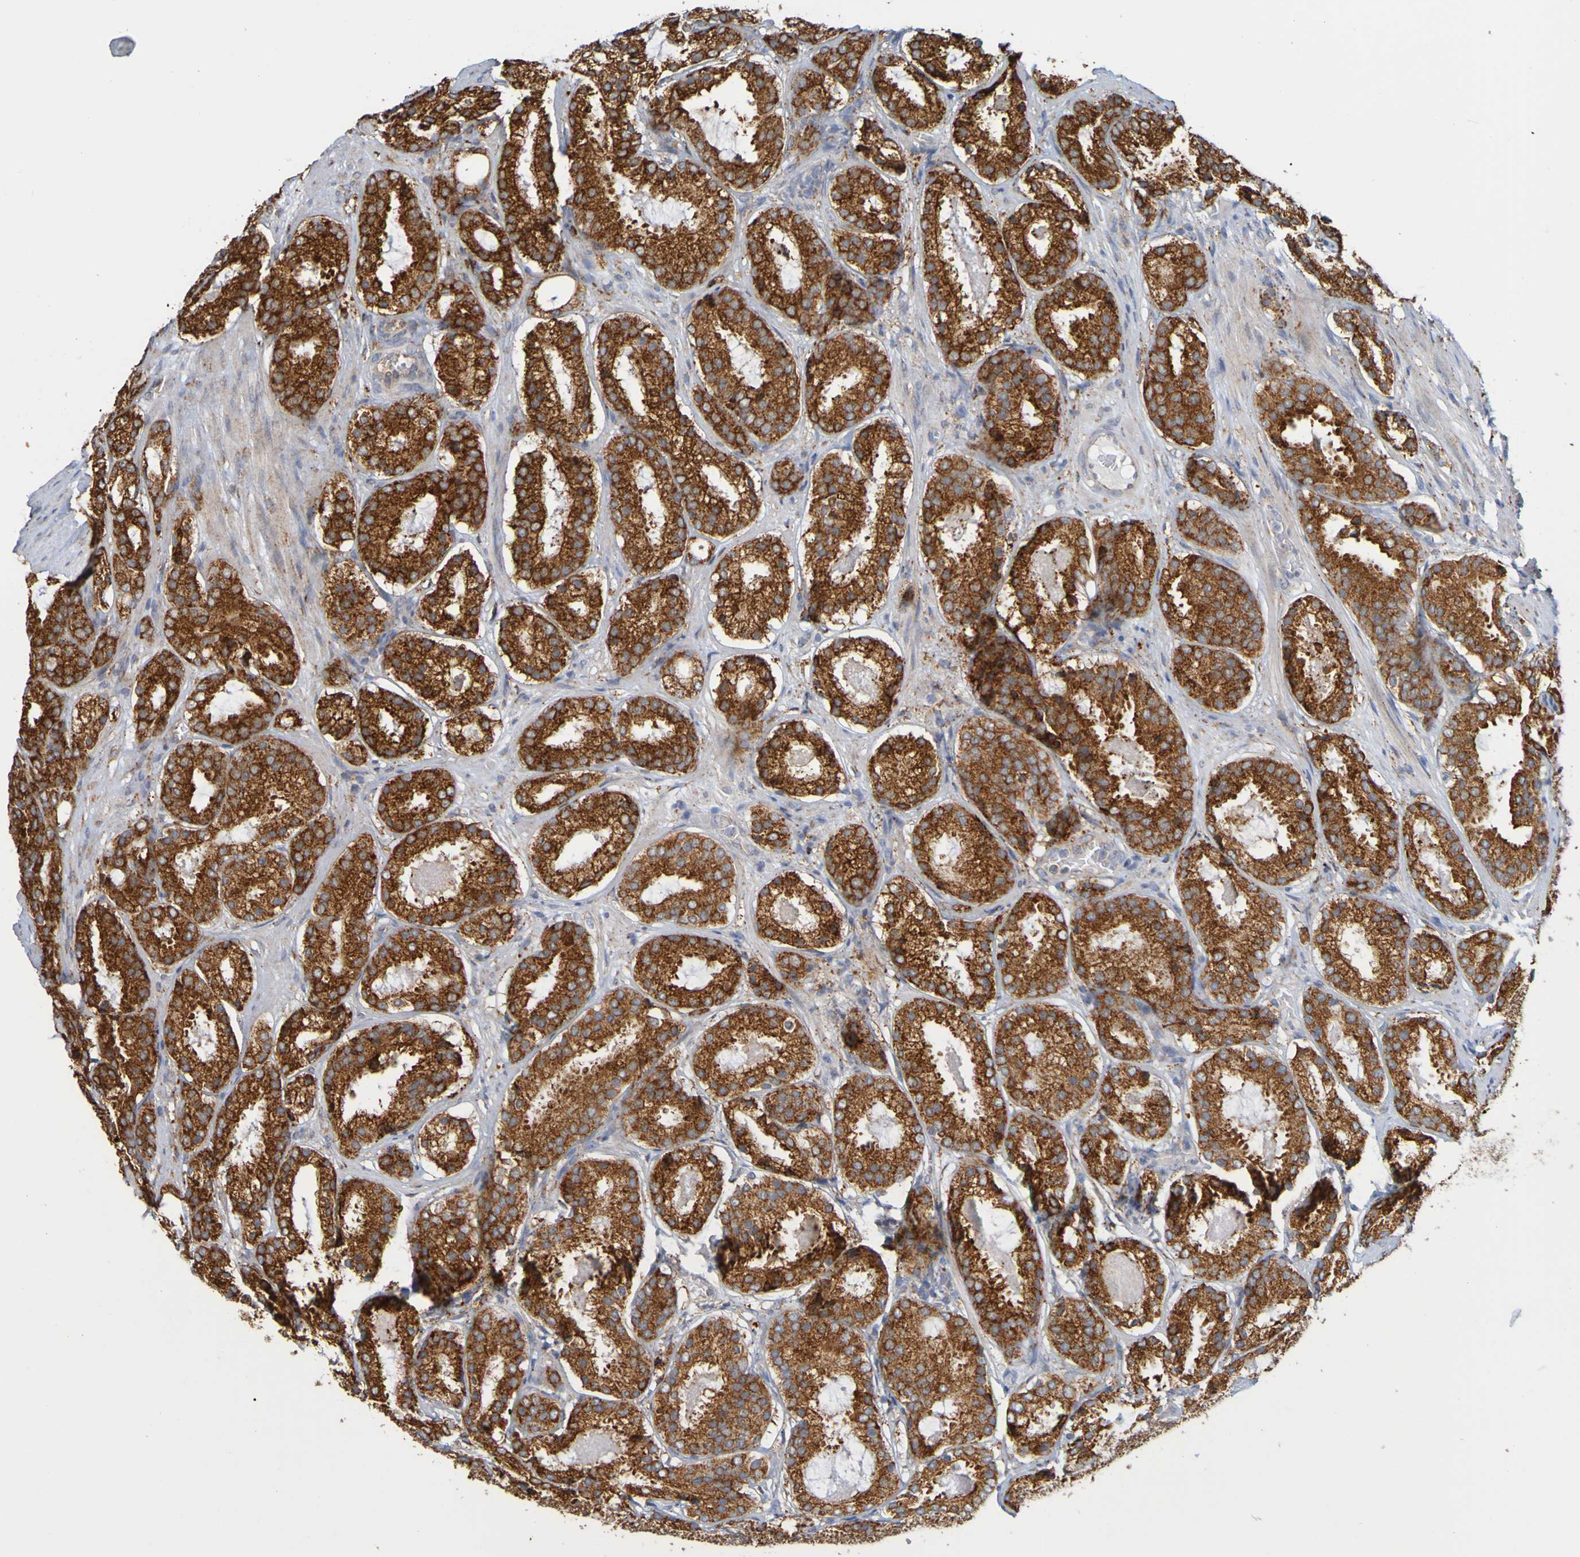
{"staining": {"intensity": "strong", "quantity": ">75%", "location": "cytoplasmic/membranous"}, "tissue": "prostate cancer", "cell_type": "Tumor cells", "image_type": "cancer", "snomed": [{"axis": "morphology", "description": "Adenocarcinoma, Low grade"}, {"axis": "topography", "description": "Prostate"}], "caption": "Low-grade adenocarcinoma (prostate) tissue reveals strong cytoplasmic/membranous positivity in about >75% of tumor cells, visualized by immunohistochemistry.", "gene": "PDIA3", "patient": {"sex": "male", "age": 69}}